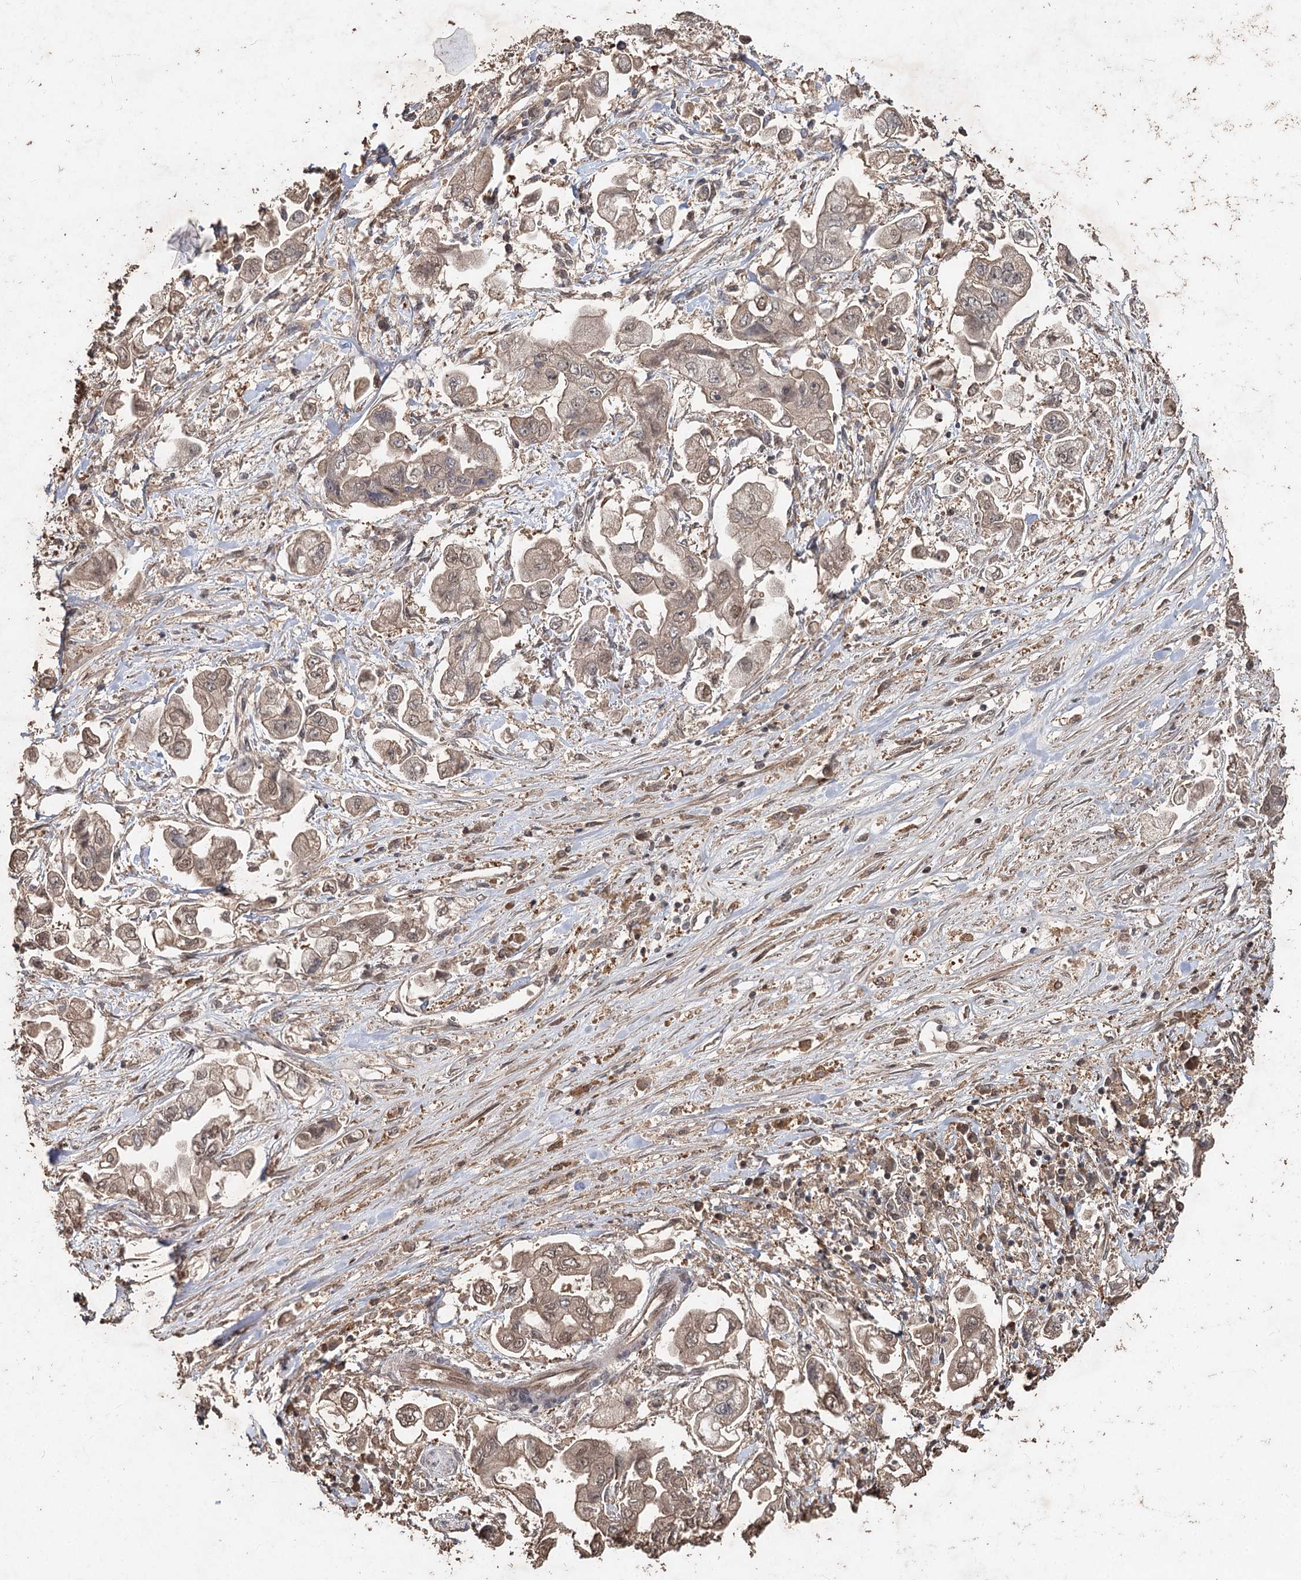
{"staining": {"intensity": "weak", "quantity": ">75%", "location": "cytoplasmic/membranous,nuclear"}, "tissue": "stomach cancer", "cell_type": "Tumor cells", "image_type": "cancer", "snomed": [{"axis": "morphology", "description": "Adenocarcinoma, NOS"}, {"axis": "topography", "description": "Stomach"}], "caption": "IHC histopathology image of neoplastic tissue: adenocarcinoma (stomach) stained using immunohistochemistry exhibits low levels of weak protein expression localized specifically in the cytoplasmic/membranous and nuclear of tumor cells, appearing as a cytoplasmic/membranous and nuclear brown color.", "gene": "FBXO7", "patient": {"sex": "male", "age": 62}}